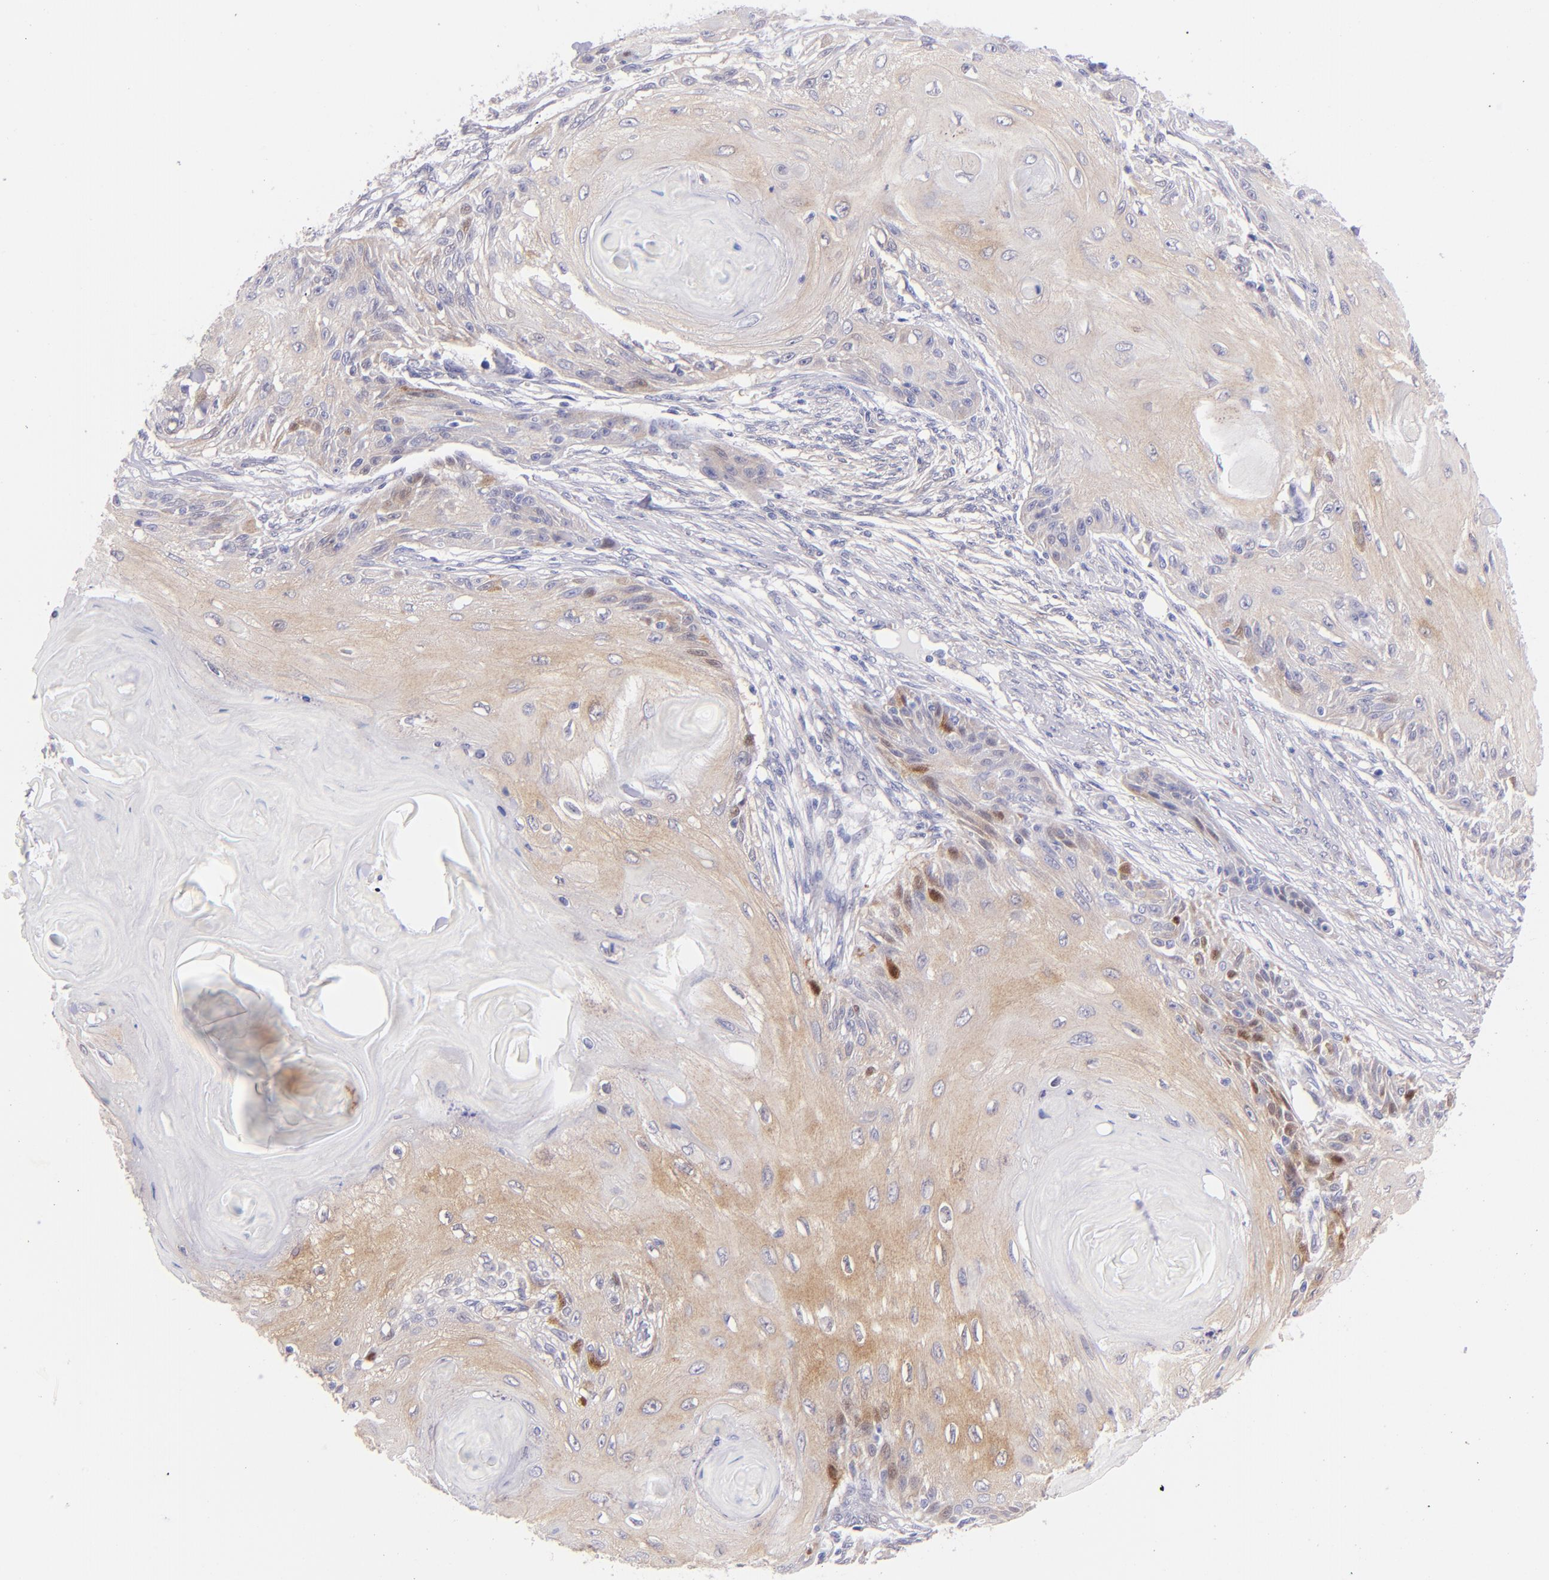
{"staining": {"intensity": "weak", "quantity": "25%-75%", "location": "cytoplasmic/membranous"}, "tissue": "skin cancer", "cell_type": "Tumor cells", "image_type": "cancer", "snomed": [{"axis": "morphology", "description": "Squamous cell carcinoma, NOS"}, {"axis": "topography", "description": "Skin"}], "caption": "Protein expression analysis of human skin cancer reveals weak cytoplasmic/membranous staining in approximately 25%-75% of tumor cells.", "gene": "SH2D4A", "patient": {"sex": "female", "age": 88}}